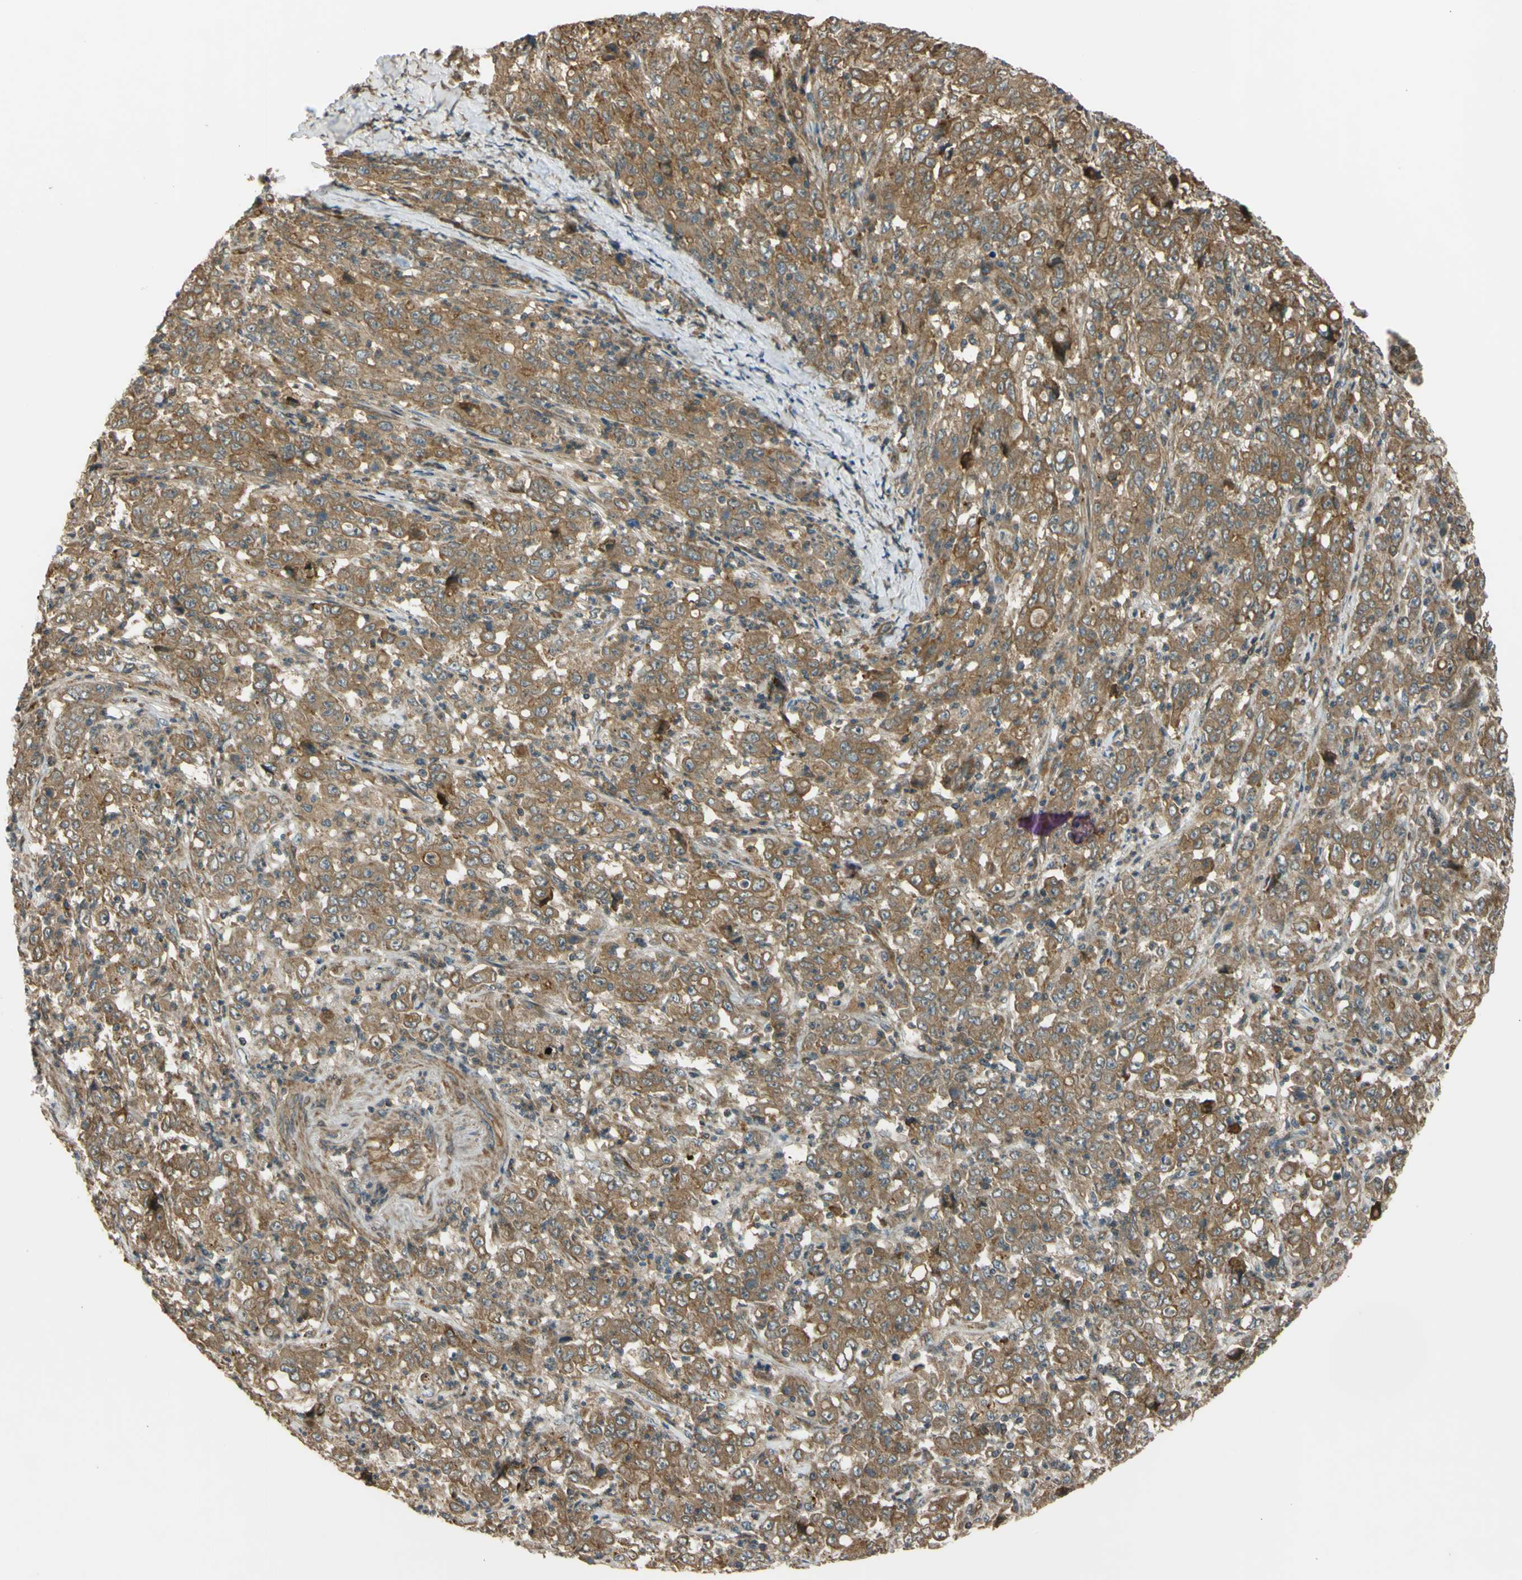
{"staining": {"intensity": "moderate", "quantity": ">75%", "location": "cytoplasmic/membranous"}, "tissue": "stomach cancer", "cell_type": "Tumor cells", "image_type": "cancer", "snomed": [{"axis": "morphology", "description": "Adenocarcinoma, NOS"}, {"axis": "topography", "description": "Stomach, lower"}], "caption": "This photomicrograph reveals immunohistochemistry (IHC) staining of stomach cancer, with medium moderate cytoplasmic/membranous positivity in approximately >75% of tumor cells.", "gene": "FLII", "patient": {"sex": "female", "age": 71}}